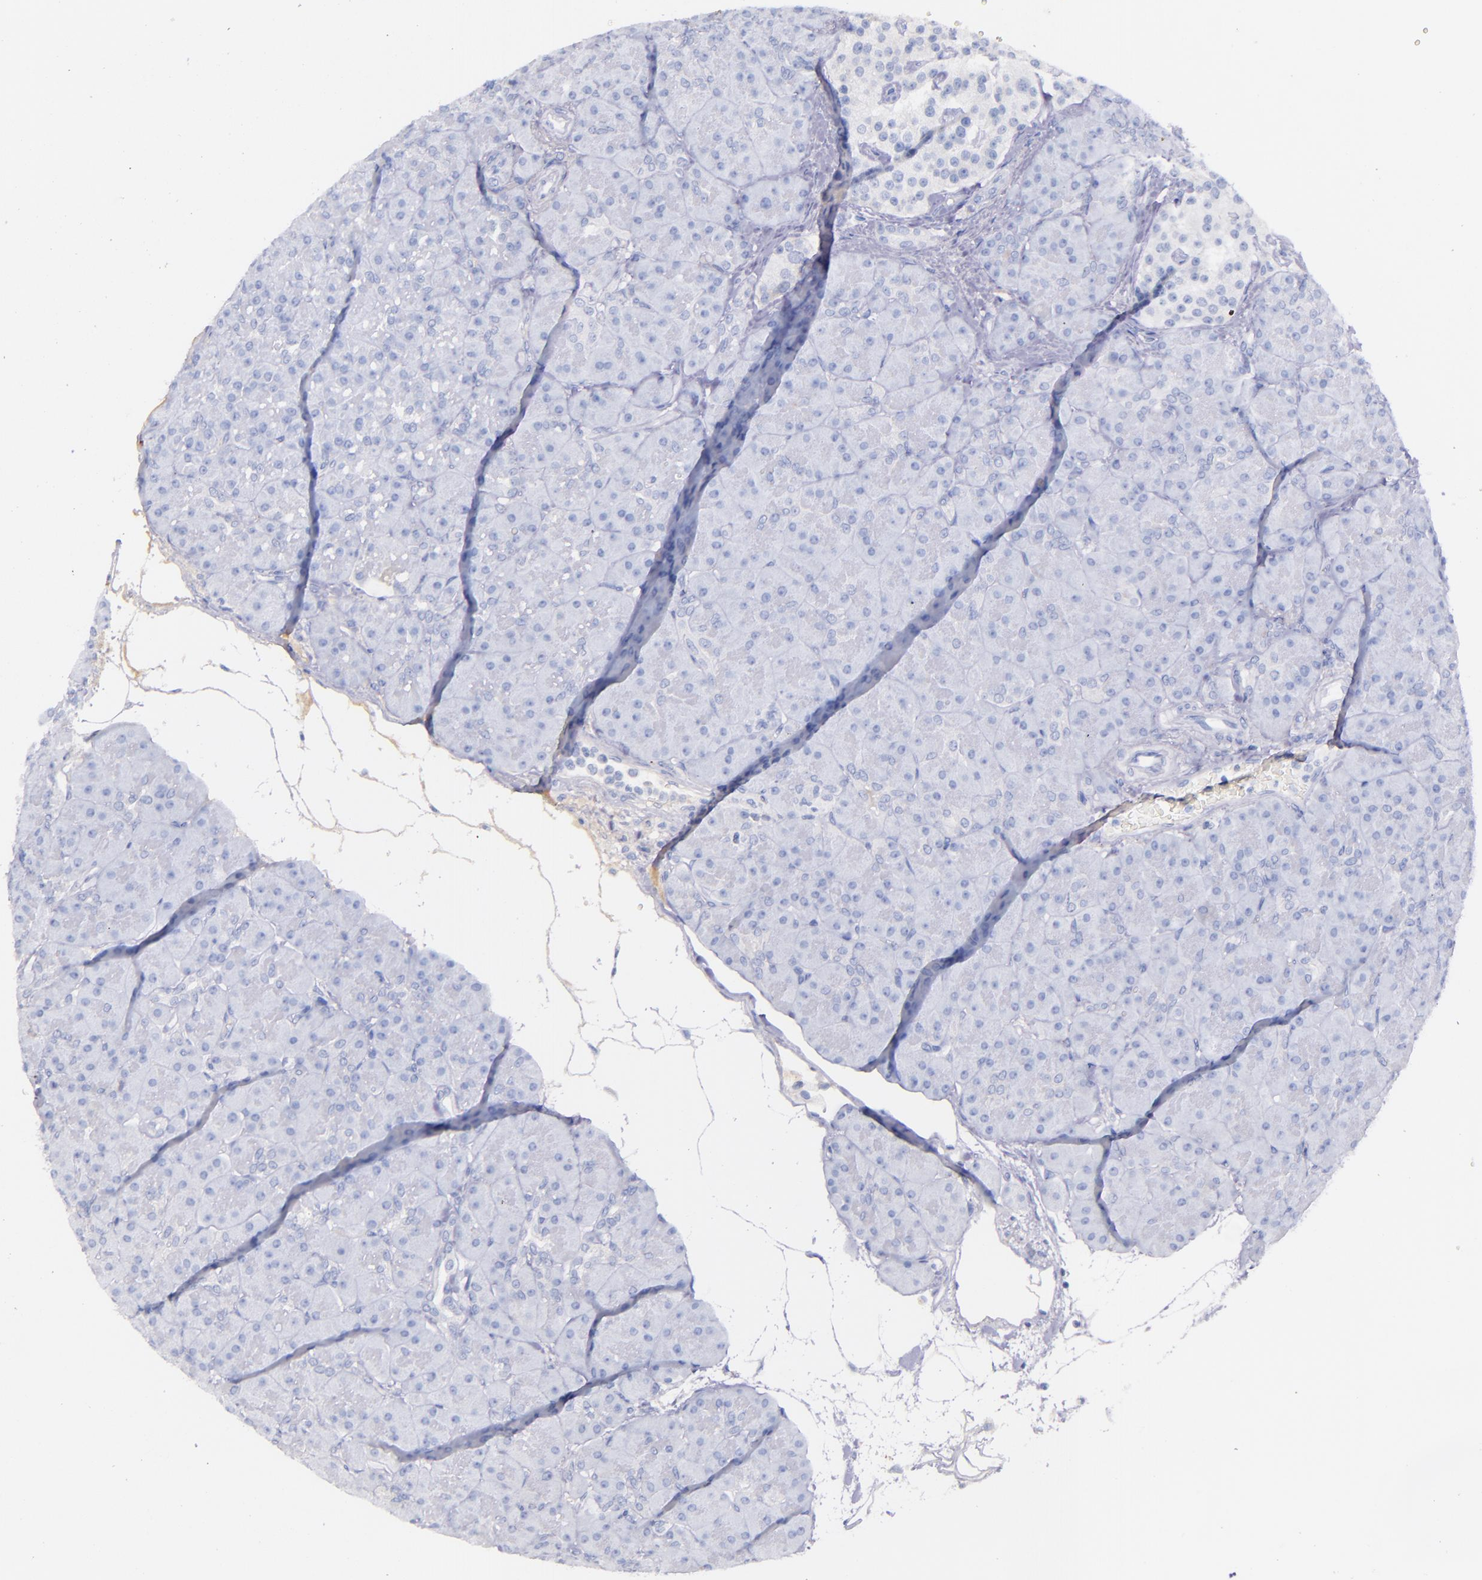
{"staining": {"intensity": "negative", "quantity": "none", "location": "none"}, "tissue": "pancreas", "cell_type": "Exocrine glandular cells", "image_type": "normal", "snomed": [{"axis": "morphology", "description": "Normal tissue, NOS"}, {"axis": "topography", "description": "Pancreas"}], "caption": "Normal pancreas was stained to show a protein in brown. There is no significant staining in exocrine glandular cells.", "gene": "KNG1", "patient": {"sex": "male", "age": 66}}